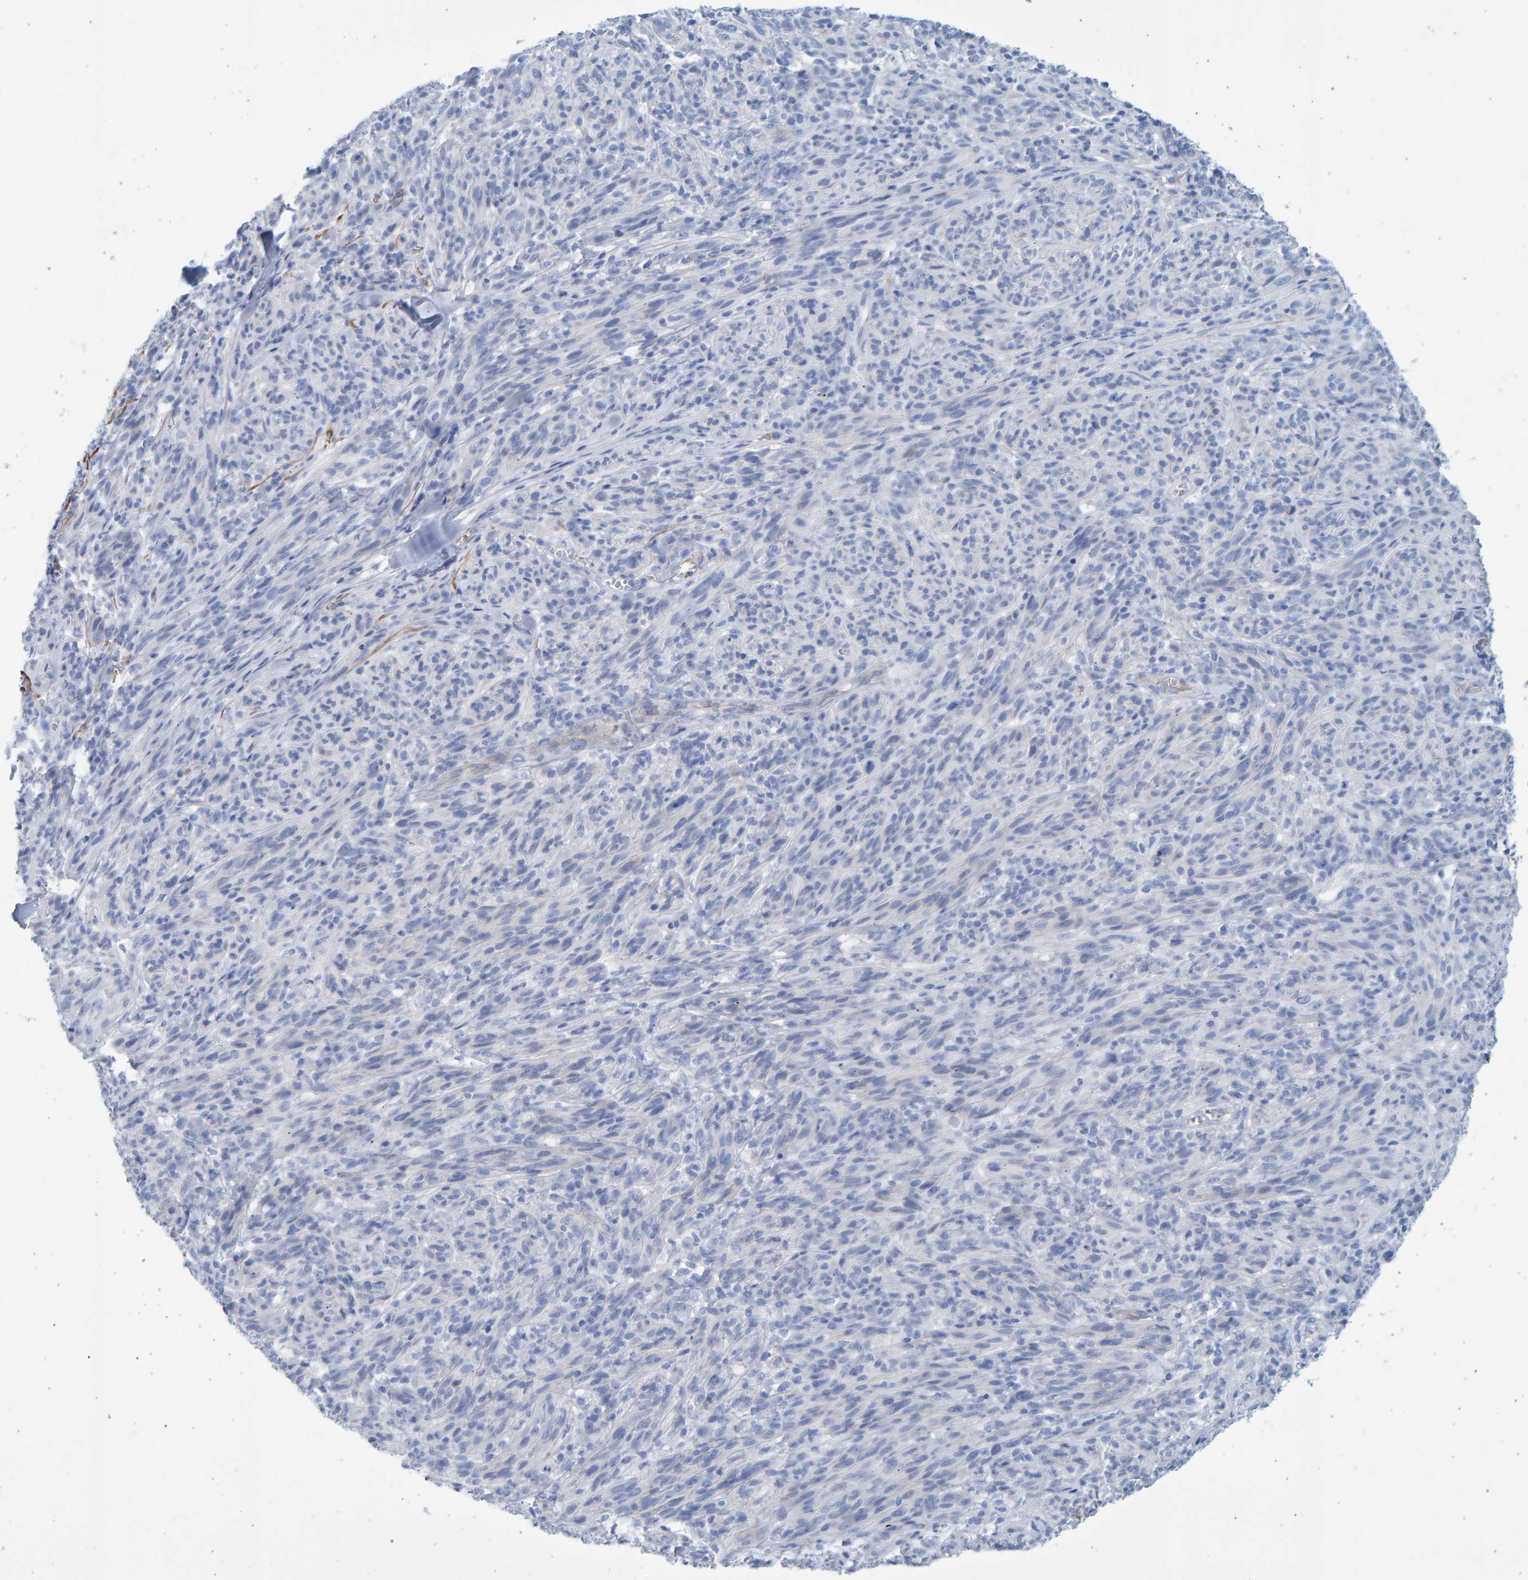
{"staining": {"intensity": "negative", "quantity": "none", "location": "none"}, "tissue": "melanoma", "cell_type": "Tumor cells", "image_type": "cancer", "snomed": [{"axis": "morphology", "description": "Malignant melanoma, NOS"}, {"axis": "topography", "description": "Skin of head"}], "caption": "Immunohistochemistry (IHC) of human malignant melanoma exhibits no expression in tumor cells.", "gene": "SLC34A3", "patient": {"sex": "male", "age": 96}}